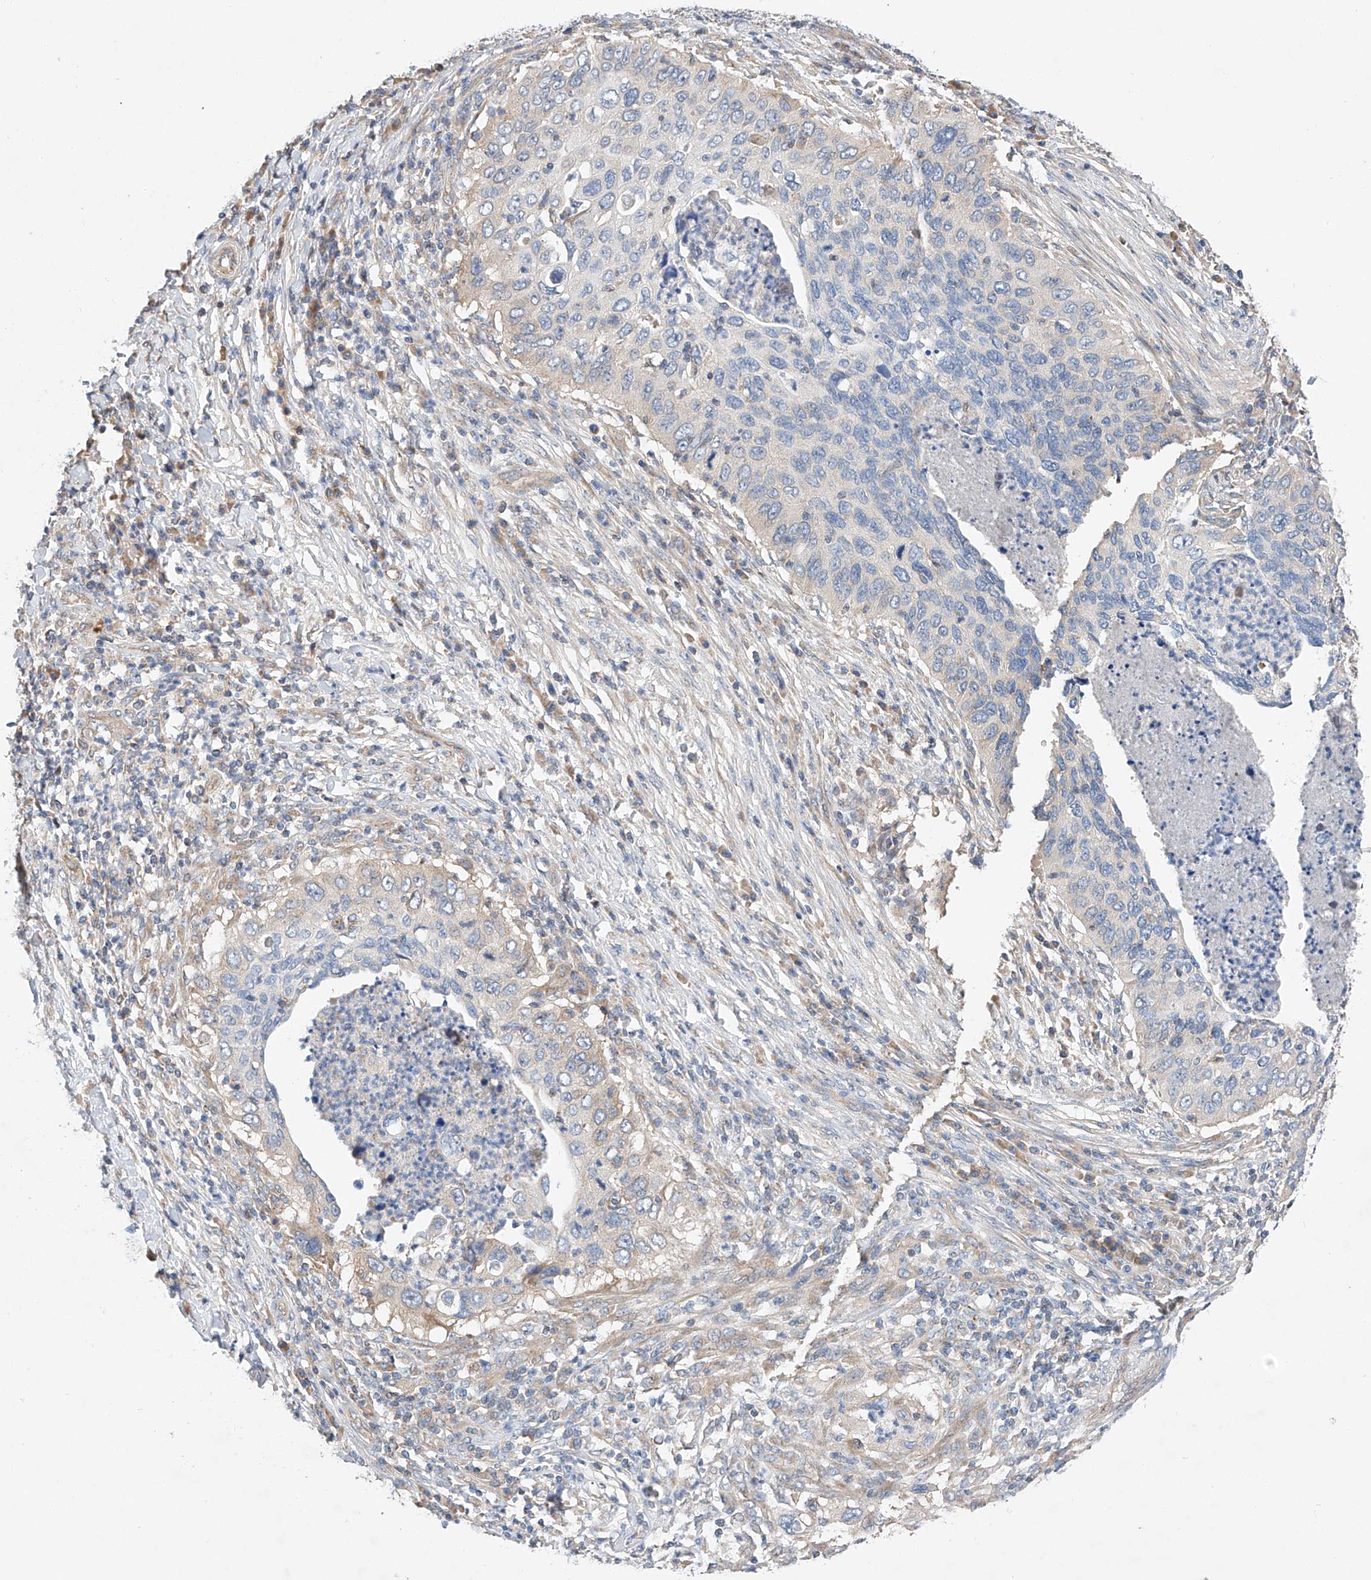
{"staining": {"intensity": "negative", "quantity": "none", "location": "none"}, "tissue": "cervical cancer", "cell_type": "Tumor cells", "image_type": "cancer", "snomed": [{"axis": "morphology", "description": "Squamous cell carcinoma, NOS"}, {"axis": "topography", "description": "Cervix"}], "caption": "An immunohistochemistry (IHC) photomicrograph of cervical cancer is shown. There is no staining in tumor cells of cervical cancer. (Stains: DAB (3,3'-diaminobenzidine) immunohistochemistry with hematoxylin counter stain, Microscopy: brightfield microscopy at high magnification).", "gene": "RUSC1", "patient": {"sex": "female", "age": 38}}